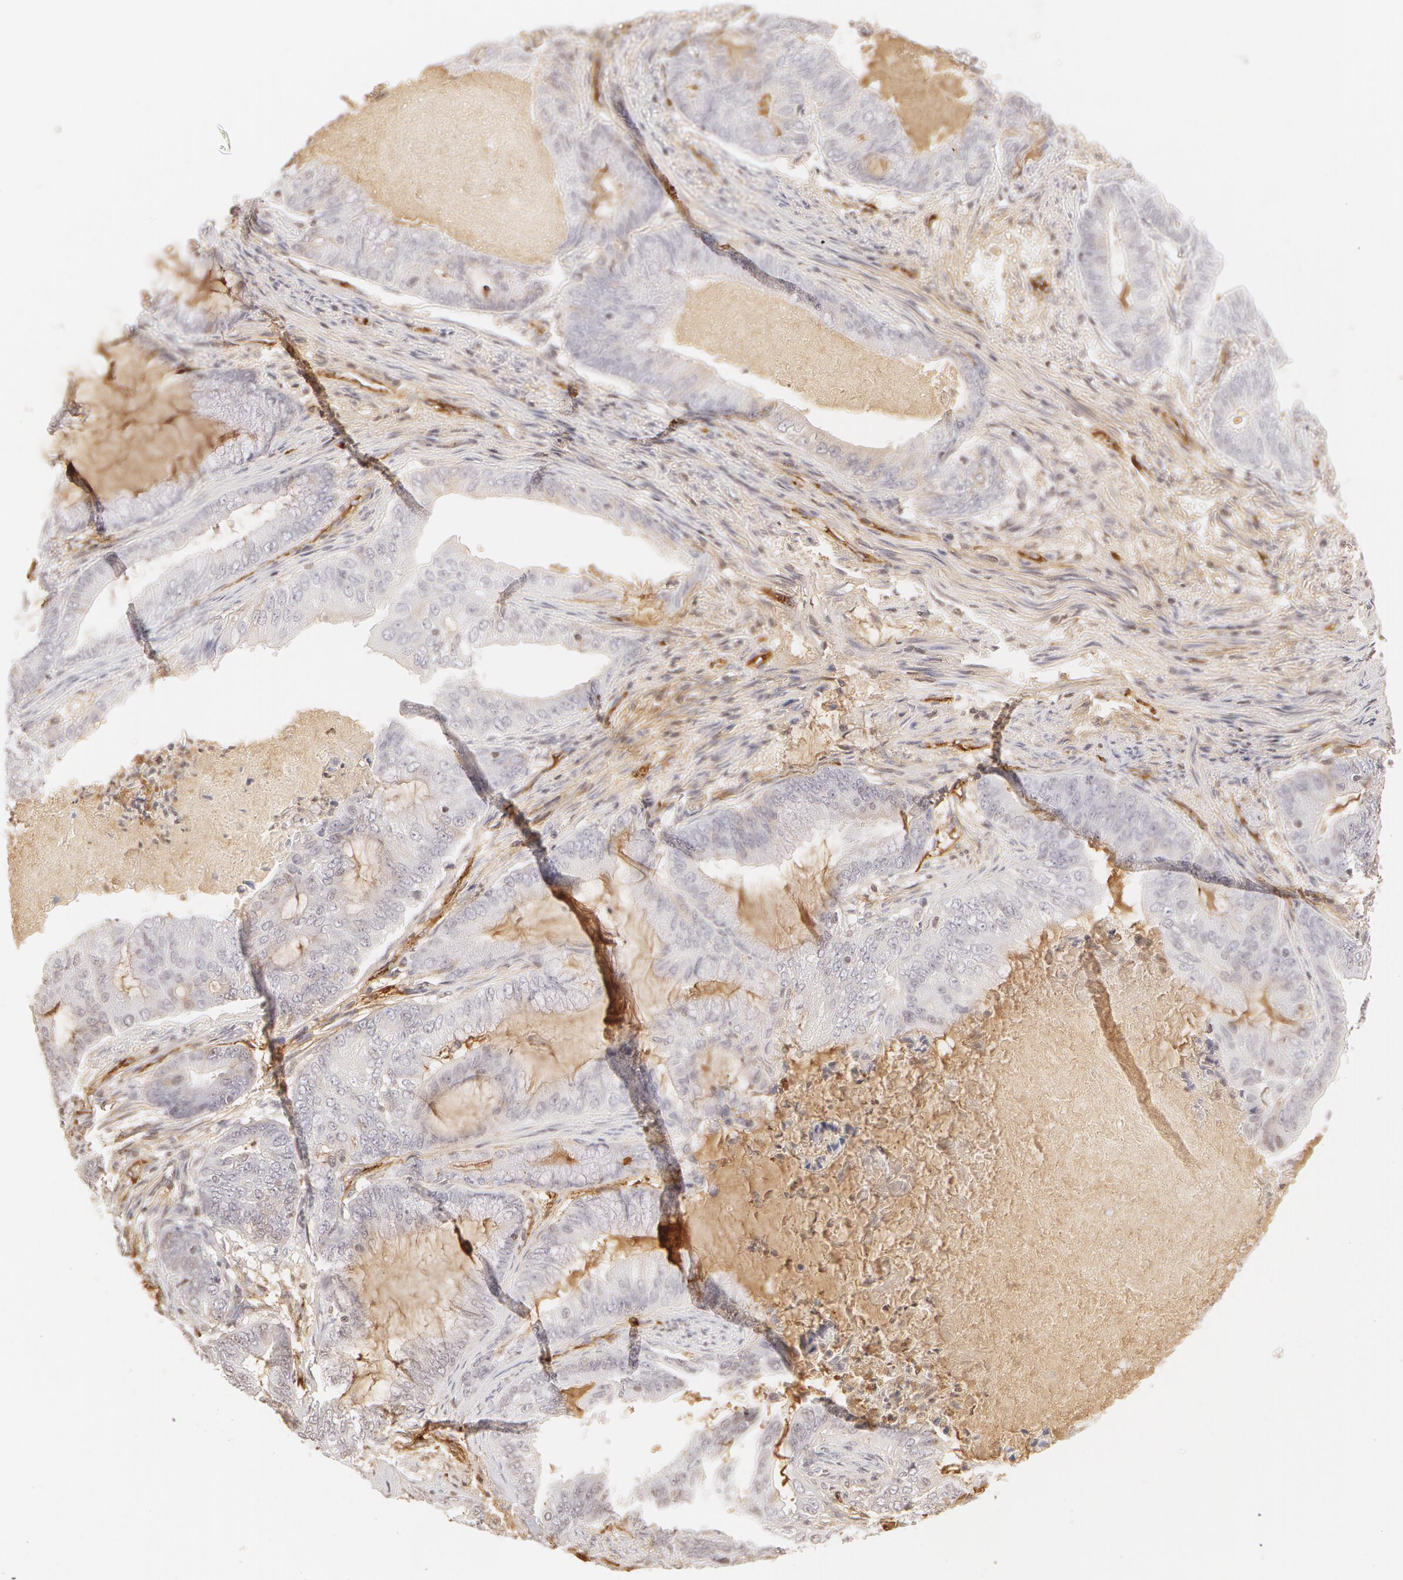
{"staining": {"intensity": "negative", "quantity": "none", "location": "none"}, "tissue": "endometrial cancer", "cell_type": "Tumor cells", "image_type": "cancer", "snomed": [{"axis": "morphology", "description": "Adenocarcinoma, NOS"}, {"axis": "topography", "description": "Endometrium"}], "caption": "The image demonstrates no significant positivity in tumor cells of endometrial cancer. Nuclei are stained in blue.", "gene": "VWF", "patient": {"sex": "female", "age": 63}}